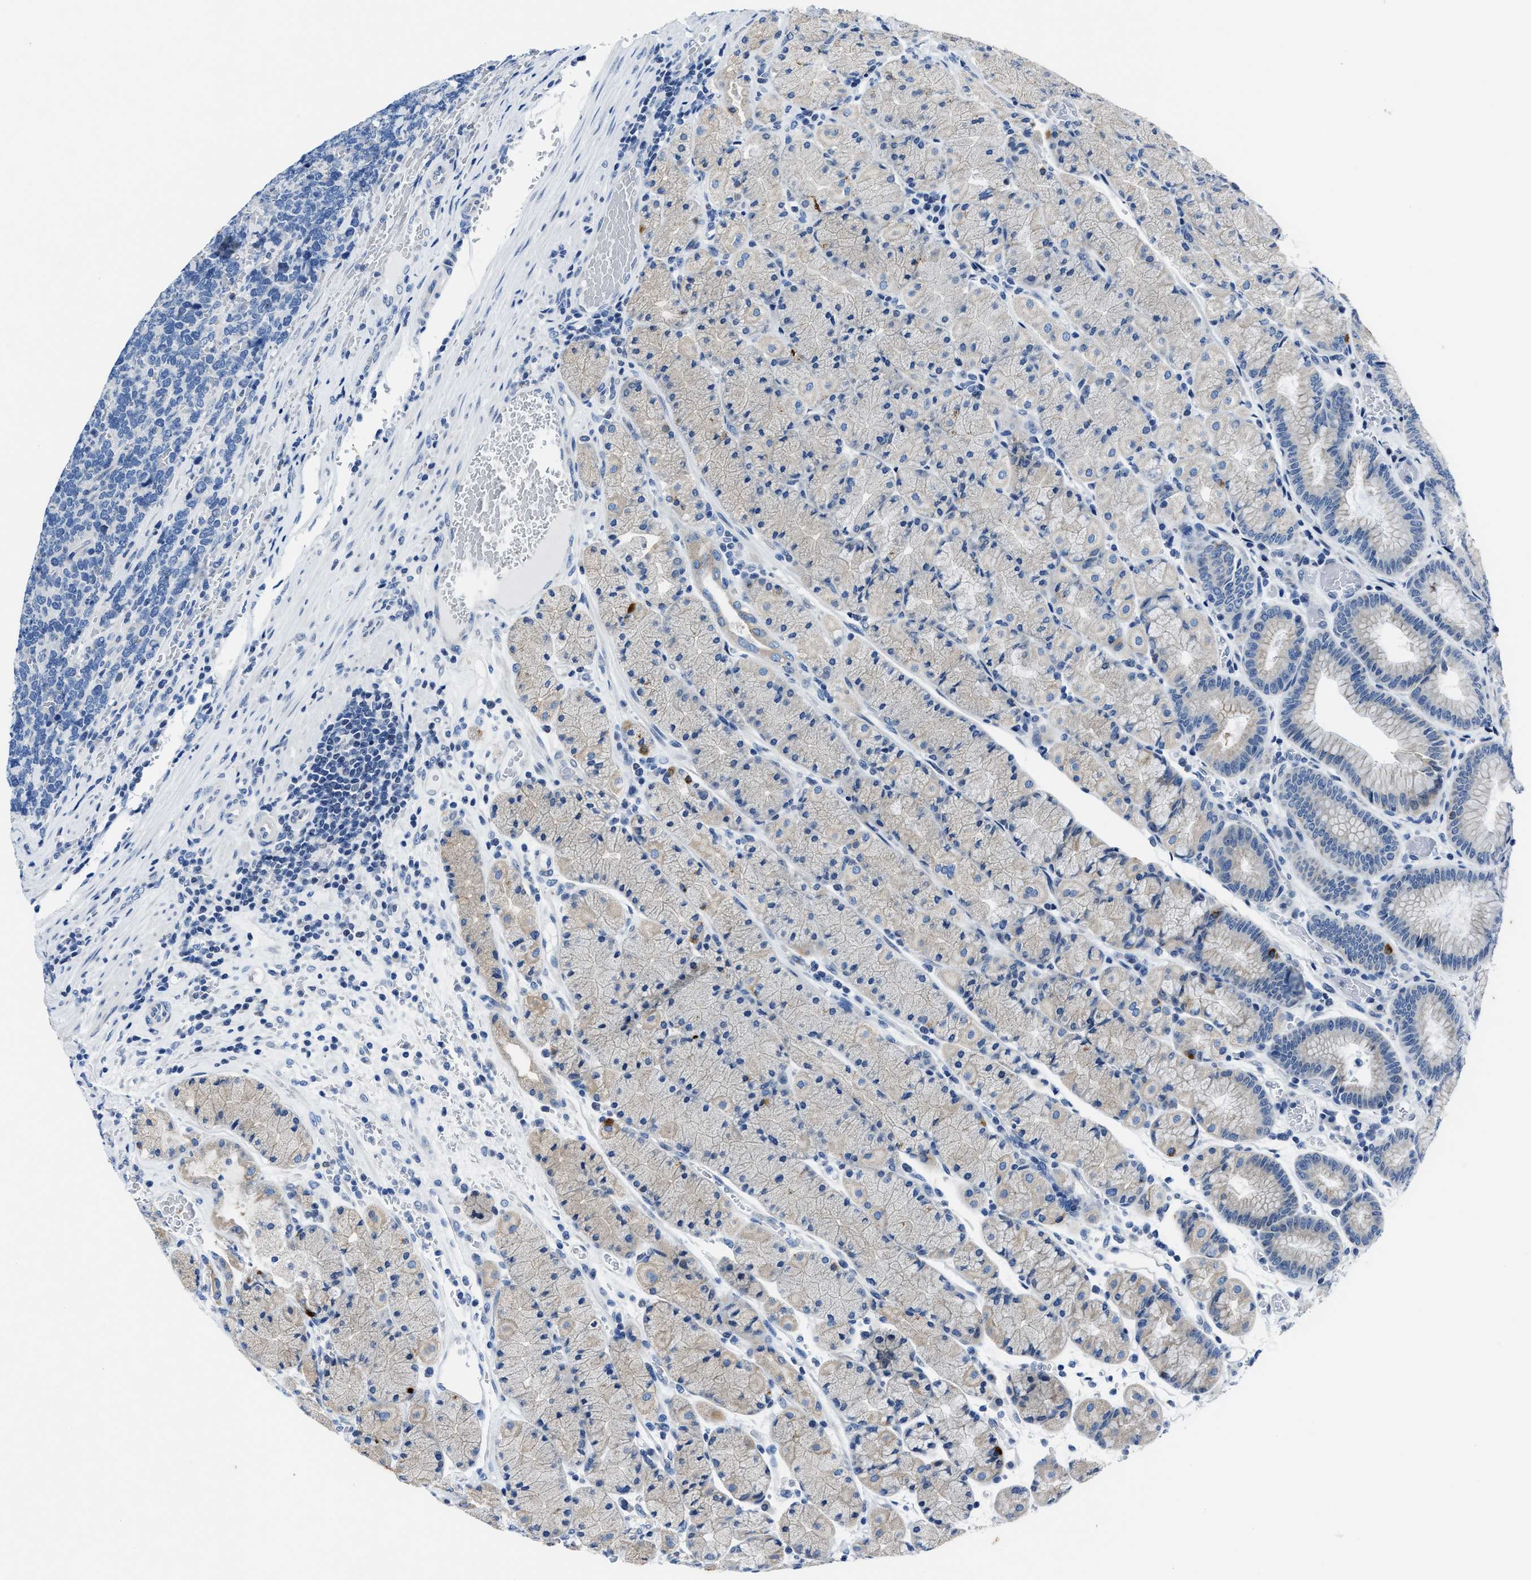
{"staining": {"intensity": "negative", "quantity": "none", "location": "none"}, "tissue": "stomach", "cell_type": "Glandular cells", "image_type": "normal", "snomed": [{"axis": "morphology", "description": "Normal tissue, NOS"}, {"axis": "morphology", "description": "Carcinoid, malignant, NOS"}, {"axis": "topography", "description": "Stomach, upper"}], "caption": "The IHC micrograph has no significant staining in glandular cells of stomach. (Brightfield microscopy of DAB immunohistochemistry (IHC) at high magnification).", "gene": "ASZ1", "patient": {"sex": "male", "age": 39}}